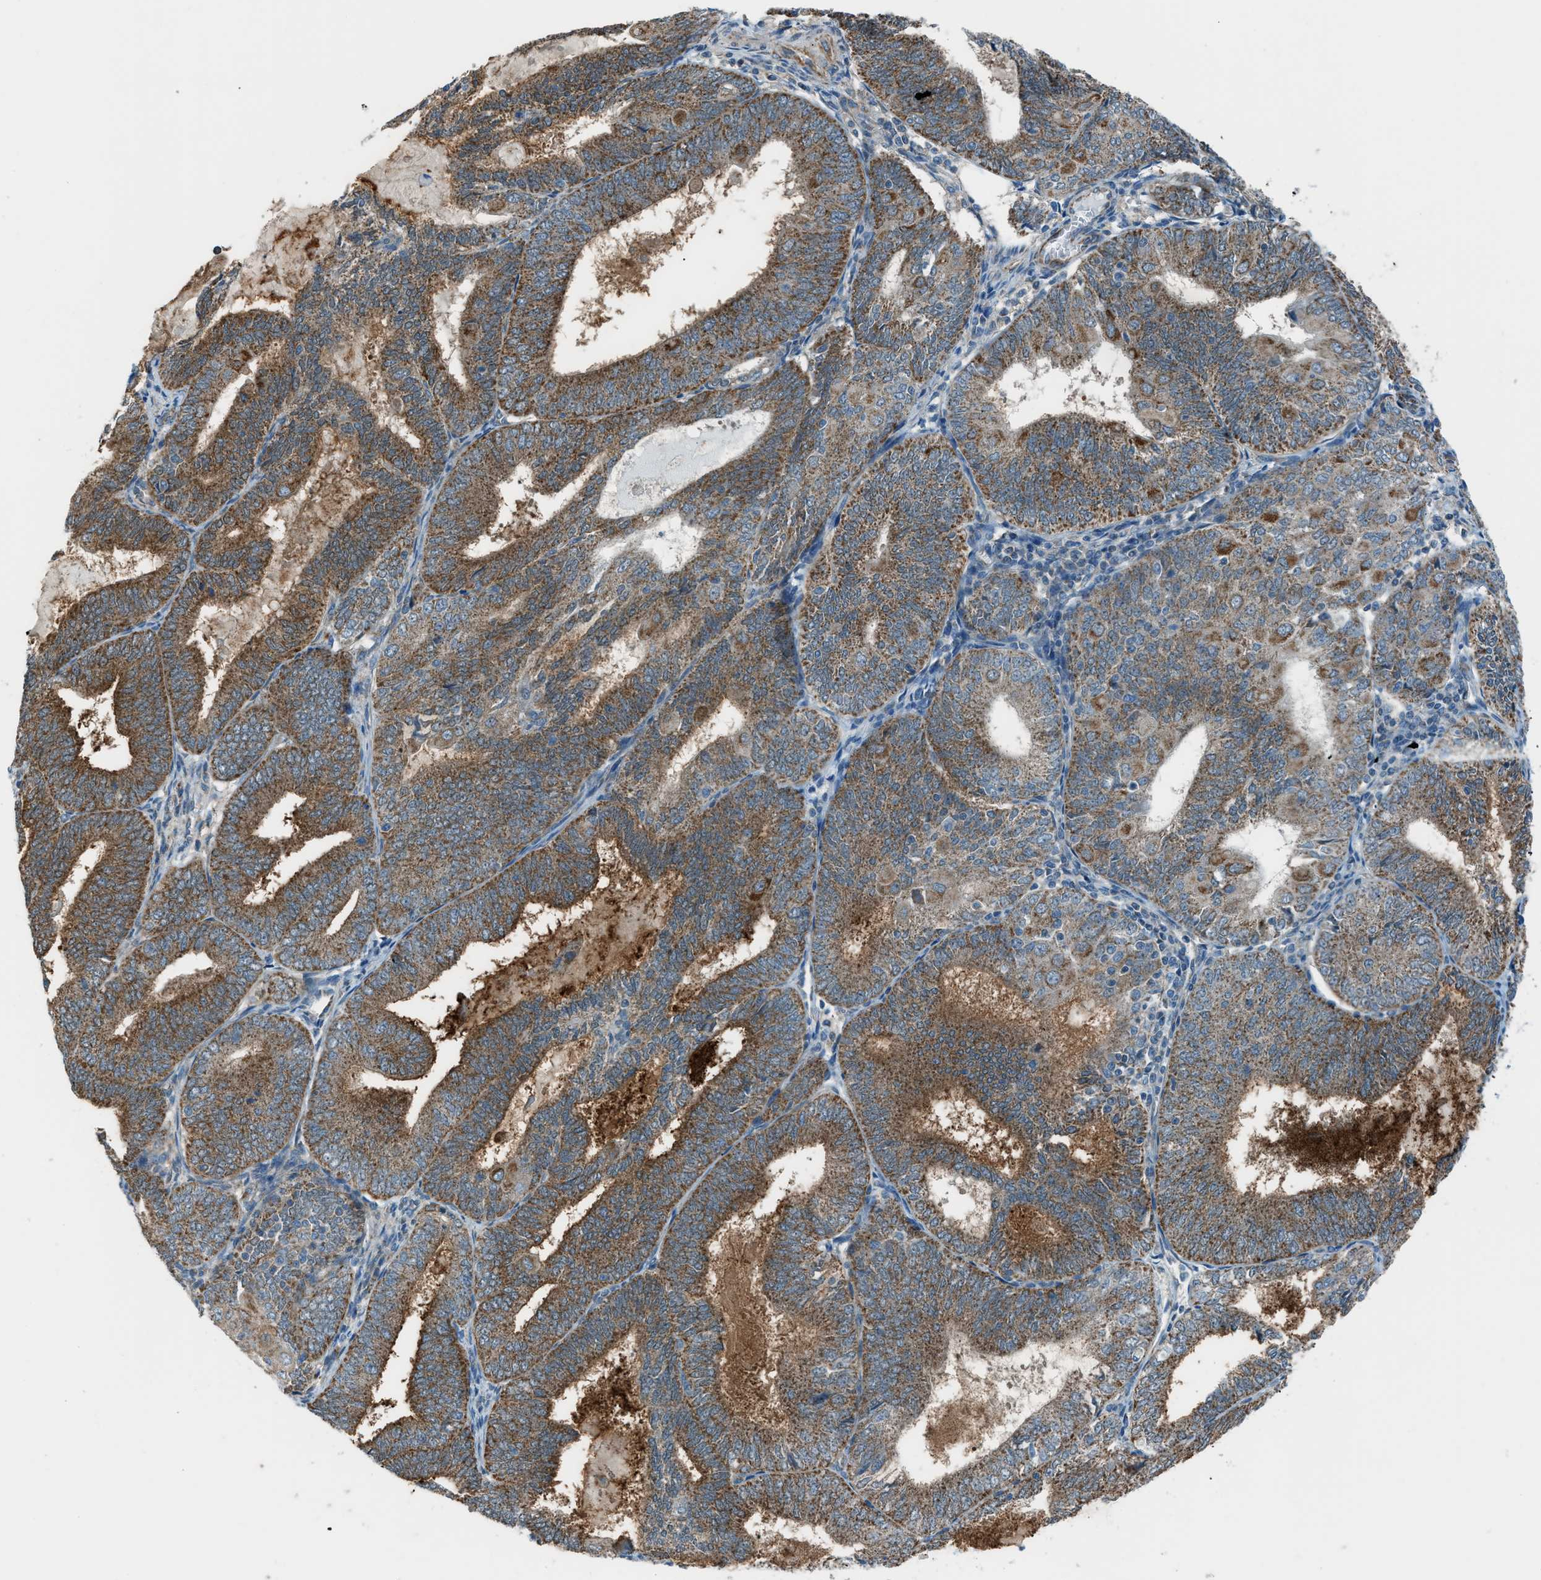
{"staining": {"intensity": "moderate", "quantity": "25%-75%", "location": "cytoplasmic/membranous"}, "tissue": "endometrial cancer", "cell_type": "Tumor cells", "image_type": "cancer", "snomed": [{"axis": "morphology", "description": "Adenocarcinoma, NOS"}, {"axis": "topography", "description": "Endometrium"}], "caption": "The image shows a brown stain indicating the presence of a protein in the cytoplasmic/membranous of tumor cells in adenocarcinoma (endometrial).", "gene": "PIGG", "patient": {"sex": "female", "age": 81}}